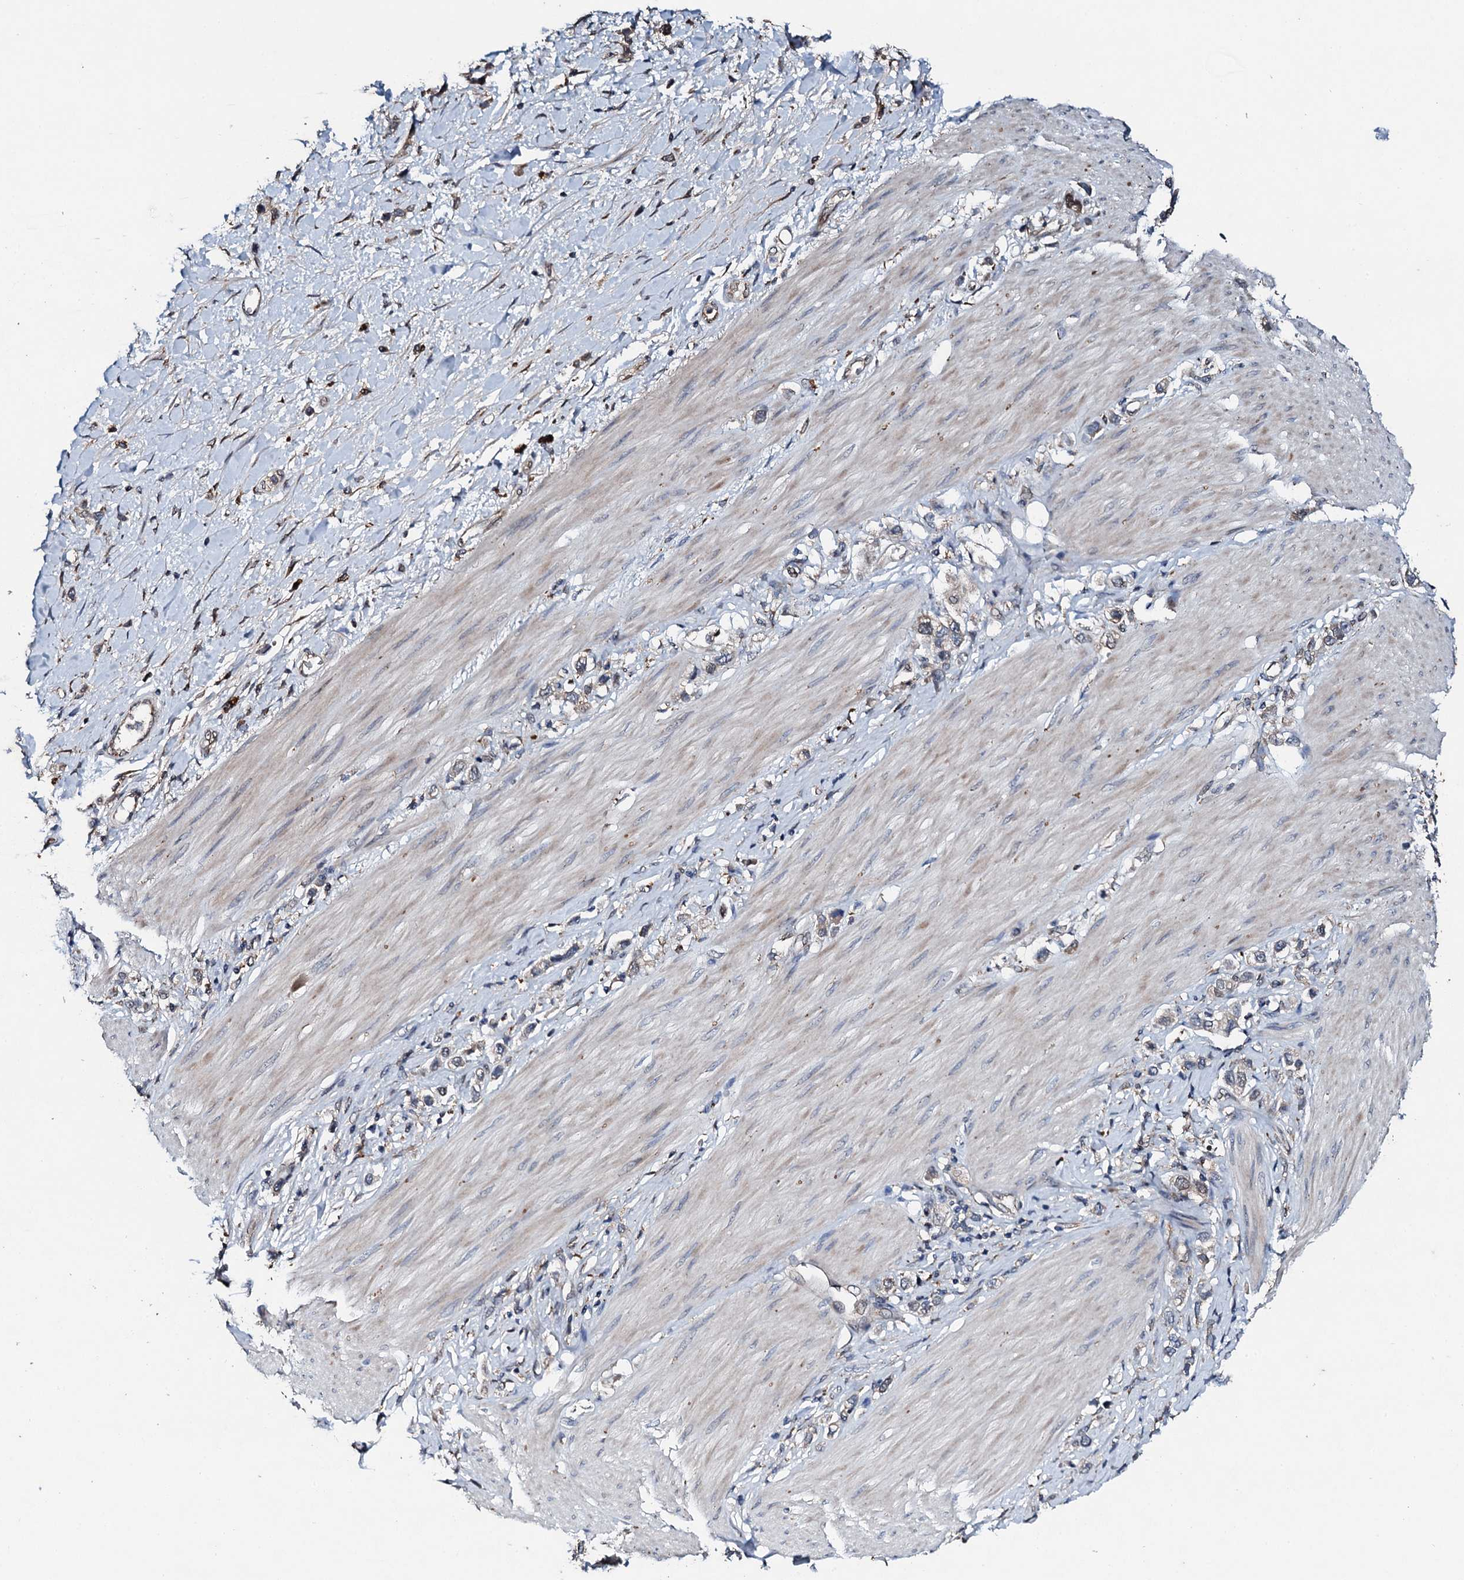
{"staining": {"intensity": "negative", "quantity": "none", "location": "none"}, "tissue": "stomach cancer", "cell_type": "Tumor cells", "image_type": "cancer", "snomed": [{"axis": "morphology", "description": "Normal tissue, NOS"}, {"axis": "morphology", "description": "Adenocarcinoma, NOS"}, {"axis": "topography", "description": "Stomach, upper"}, {"axis": "topography", "description": "Stomach"}], "caption": "IHC photomicrograph of neoplastic tissue: stomach cancer (adenocarcinoma) stained with DAB (3,3'-diaminobenzidine) reveals no significant protein expression in tumor cells.", "gene": "ADAMTS10", "patient": {"sex": "female", "age": 65}}